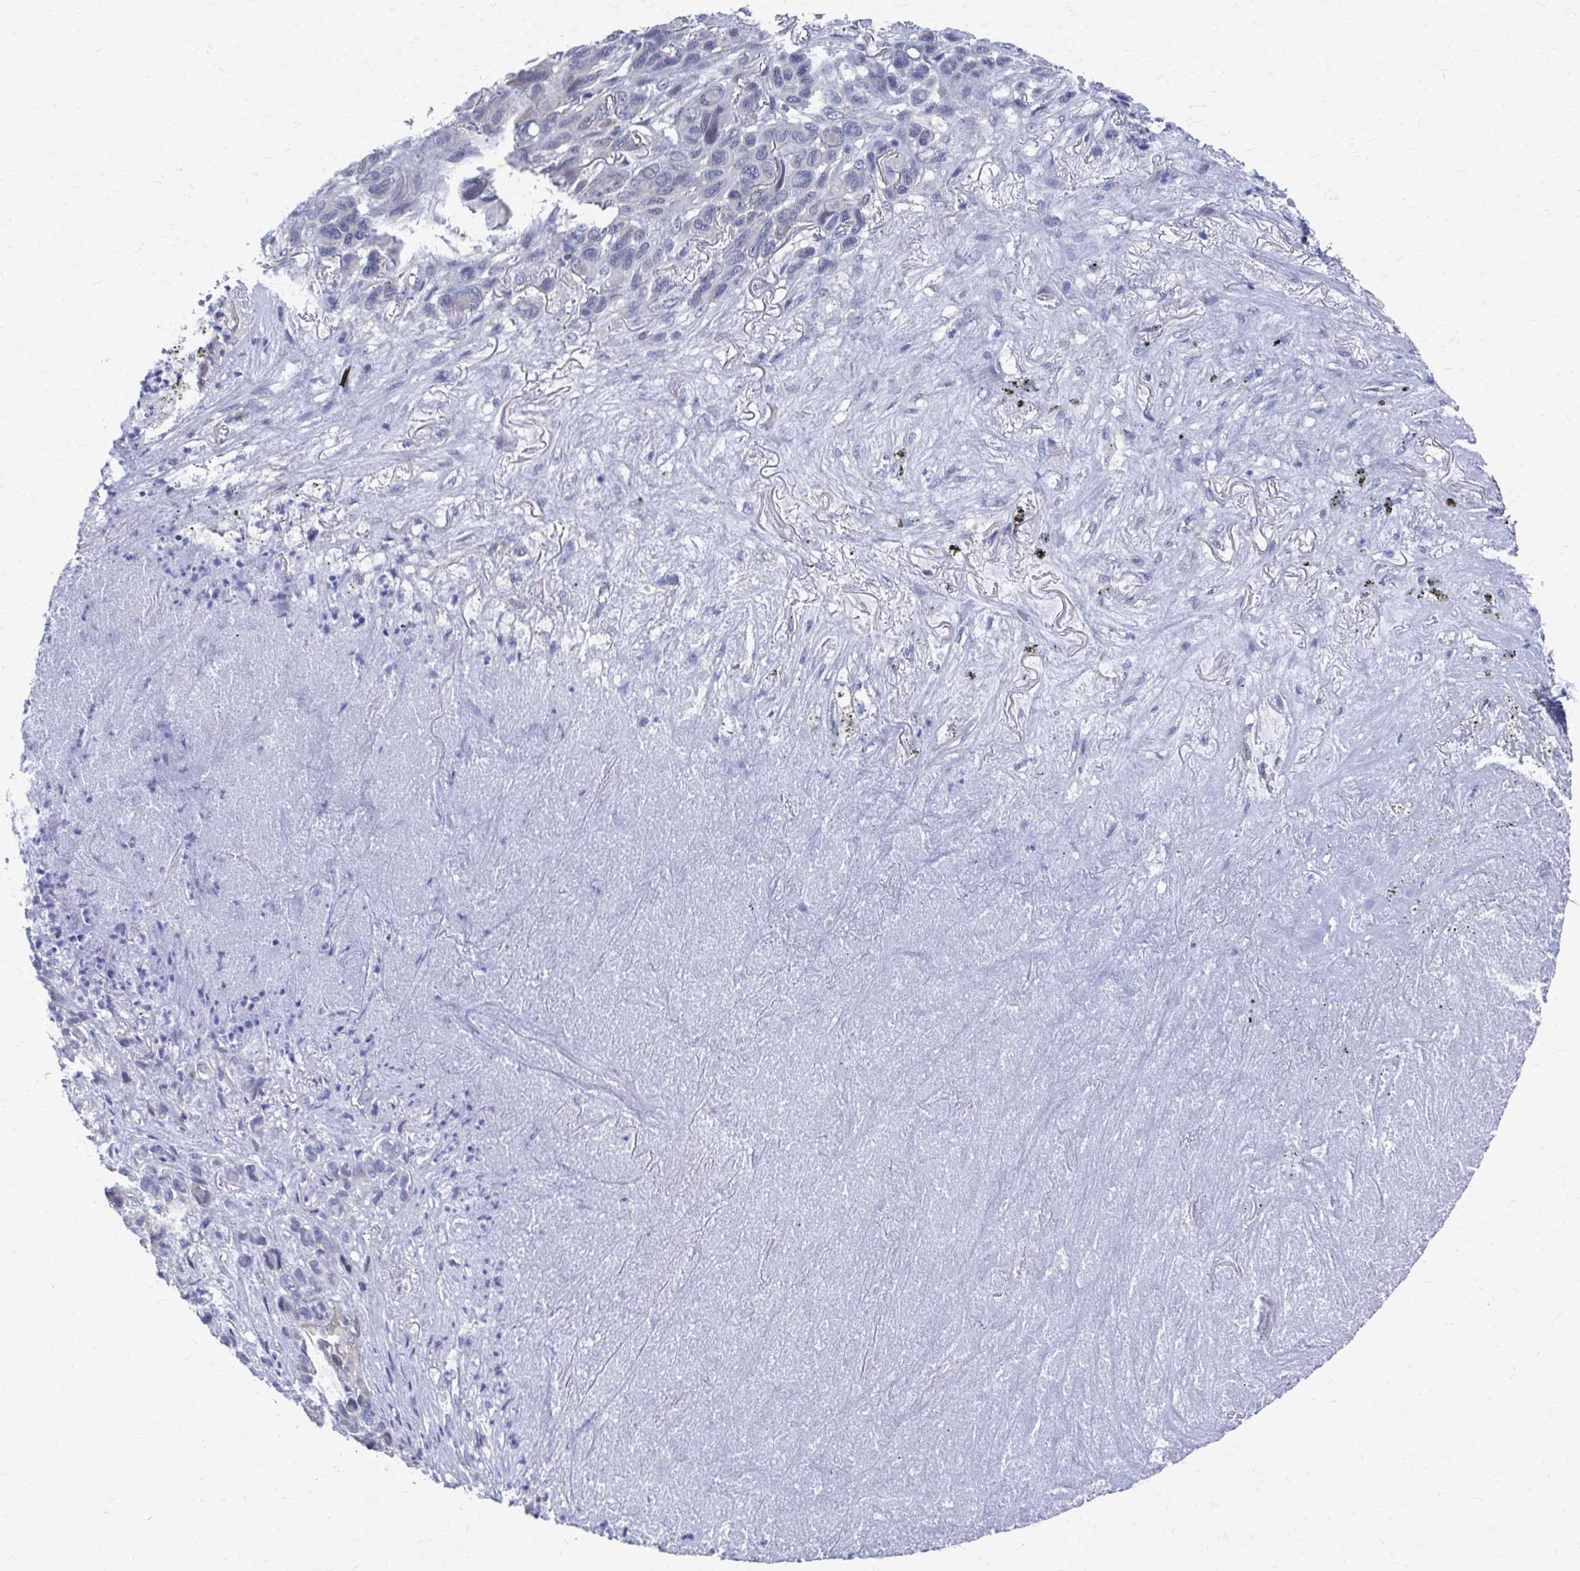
{"staining": {"intensity": "negative", "quantity": "none", "location": "none"}, "tissue": "melanoma", "cell_type": "Tumor cells", "image_type": "cancer", "snomed": [{"axis": "morphology", "description": "Malignant melanoma, Metastatic site"}, {"axis": "topography", "description": "Lung"}], "caption": "A micrograph of human melanoma is negative for staining in tumor cells. (Immunohistochemistry (ihc), brightfield microscopy, high magnification).", "gene": "PLEKHG7", "patient": {"sex": "male", "age": 48}}